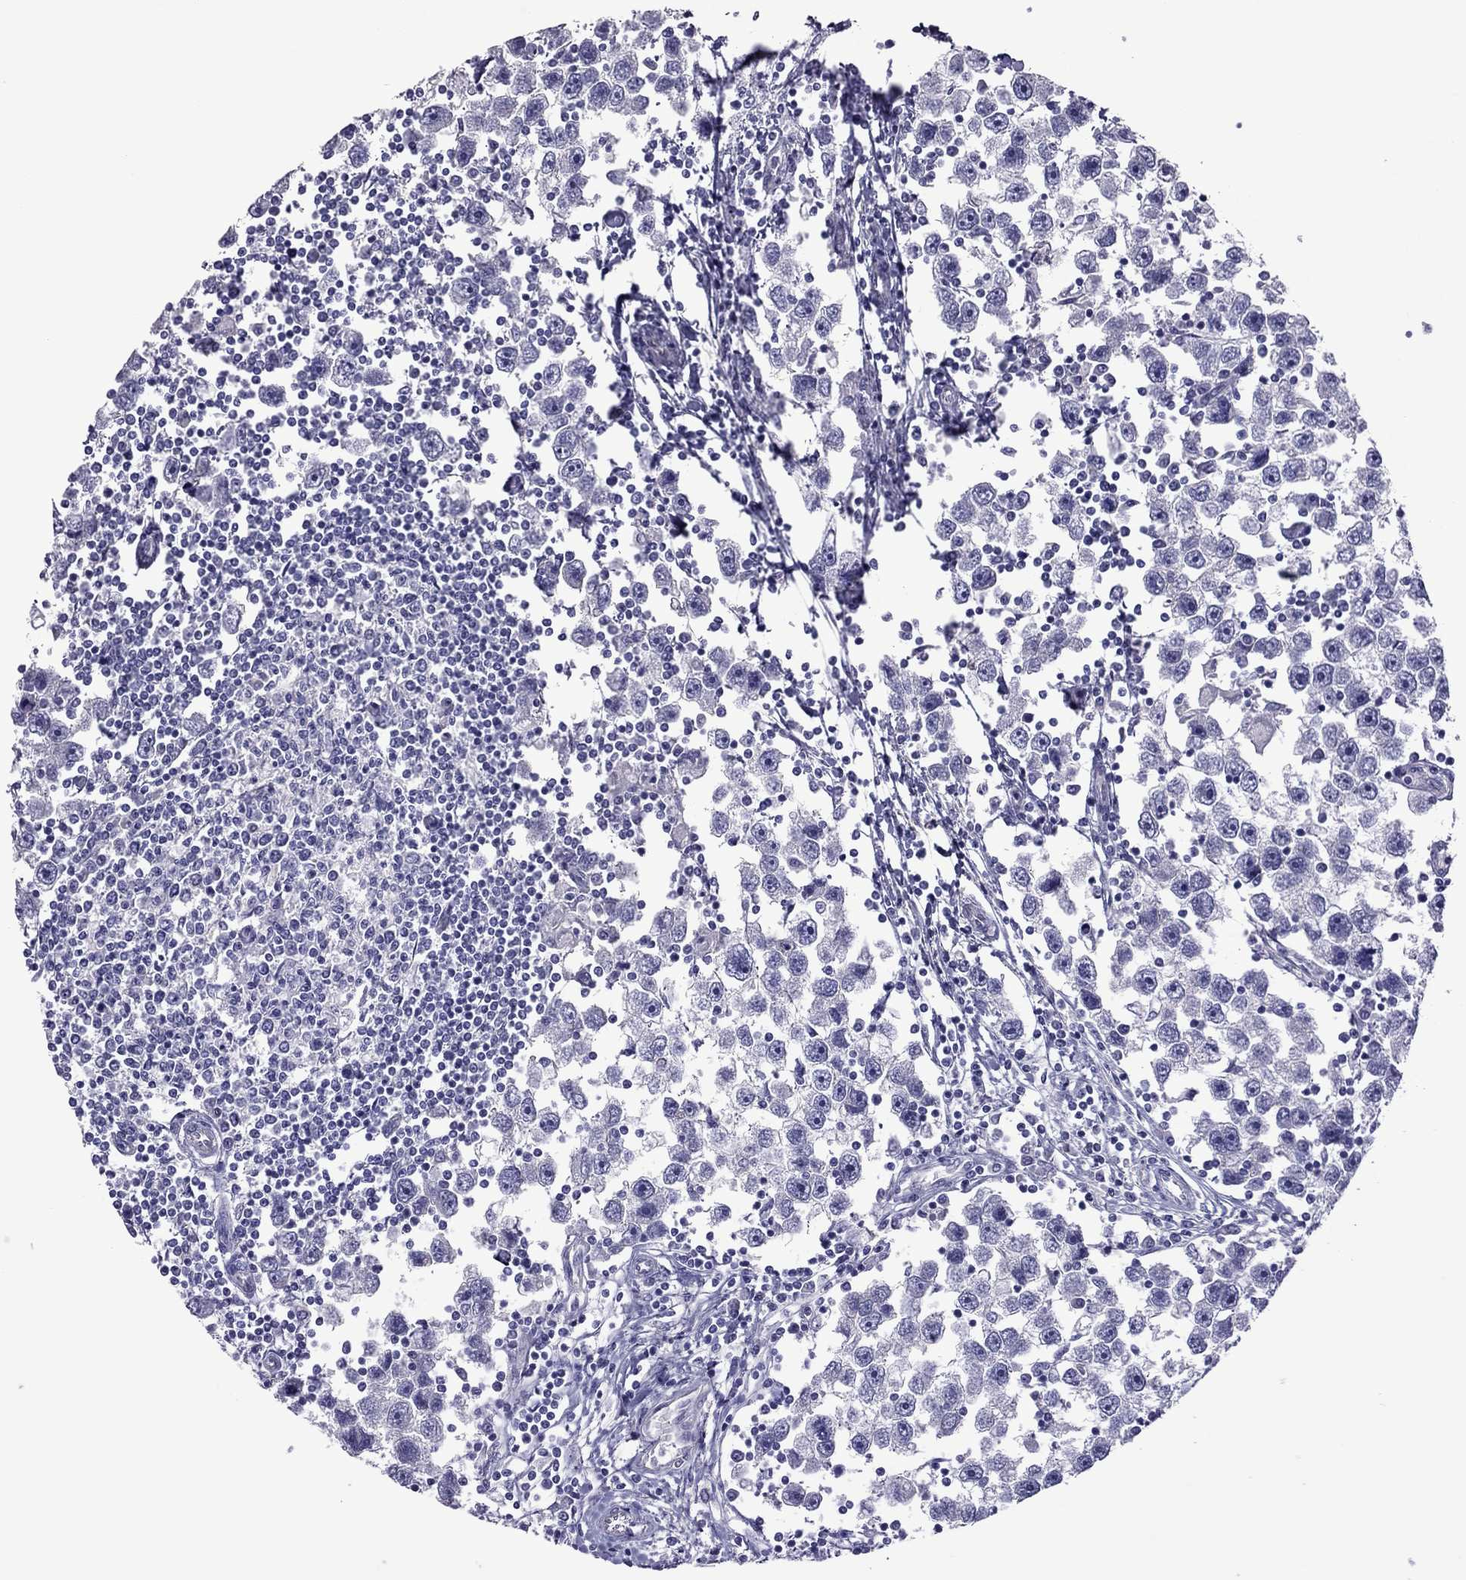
{"staining": {"intensity": "negative", "quantity": "none", "location": "none"}, "tissue": "testis cancer", "cell_type": "Tumor cells", "image_type": "cancer", "snomed": [{"axis": "morphology", "description": "Seminoma, NOS"}, {"axis": "topography", "description": "Testis"}], "caption": "The photomicrograph demonstrates no staining of tumor cells in testis cancer (seminoma).", "gene": "SLC16A8", "patient": {"sex": "male", "age": 30}}